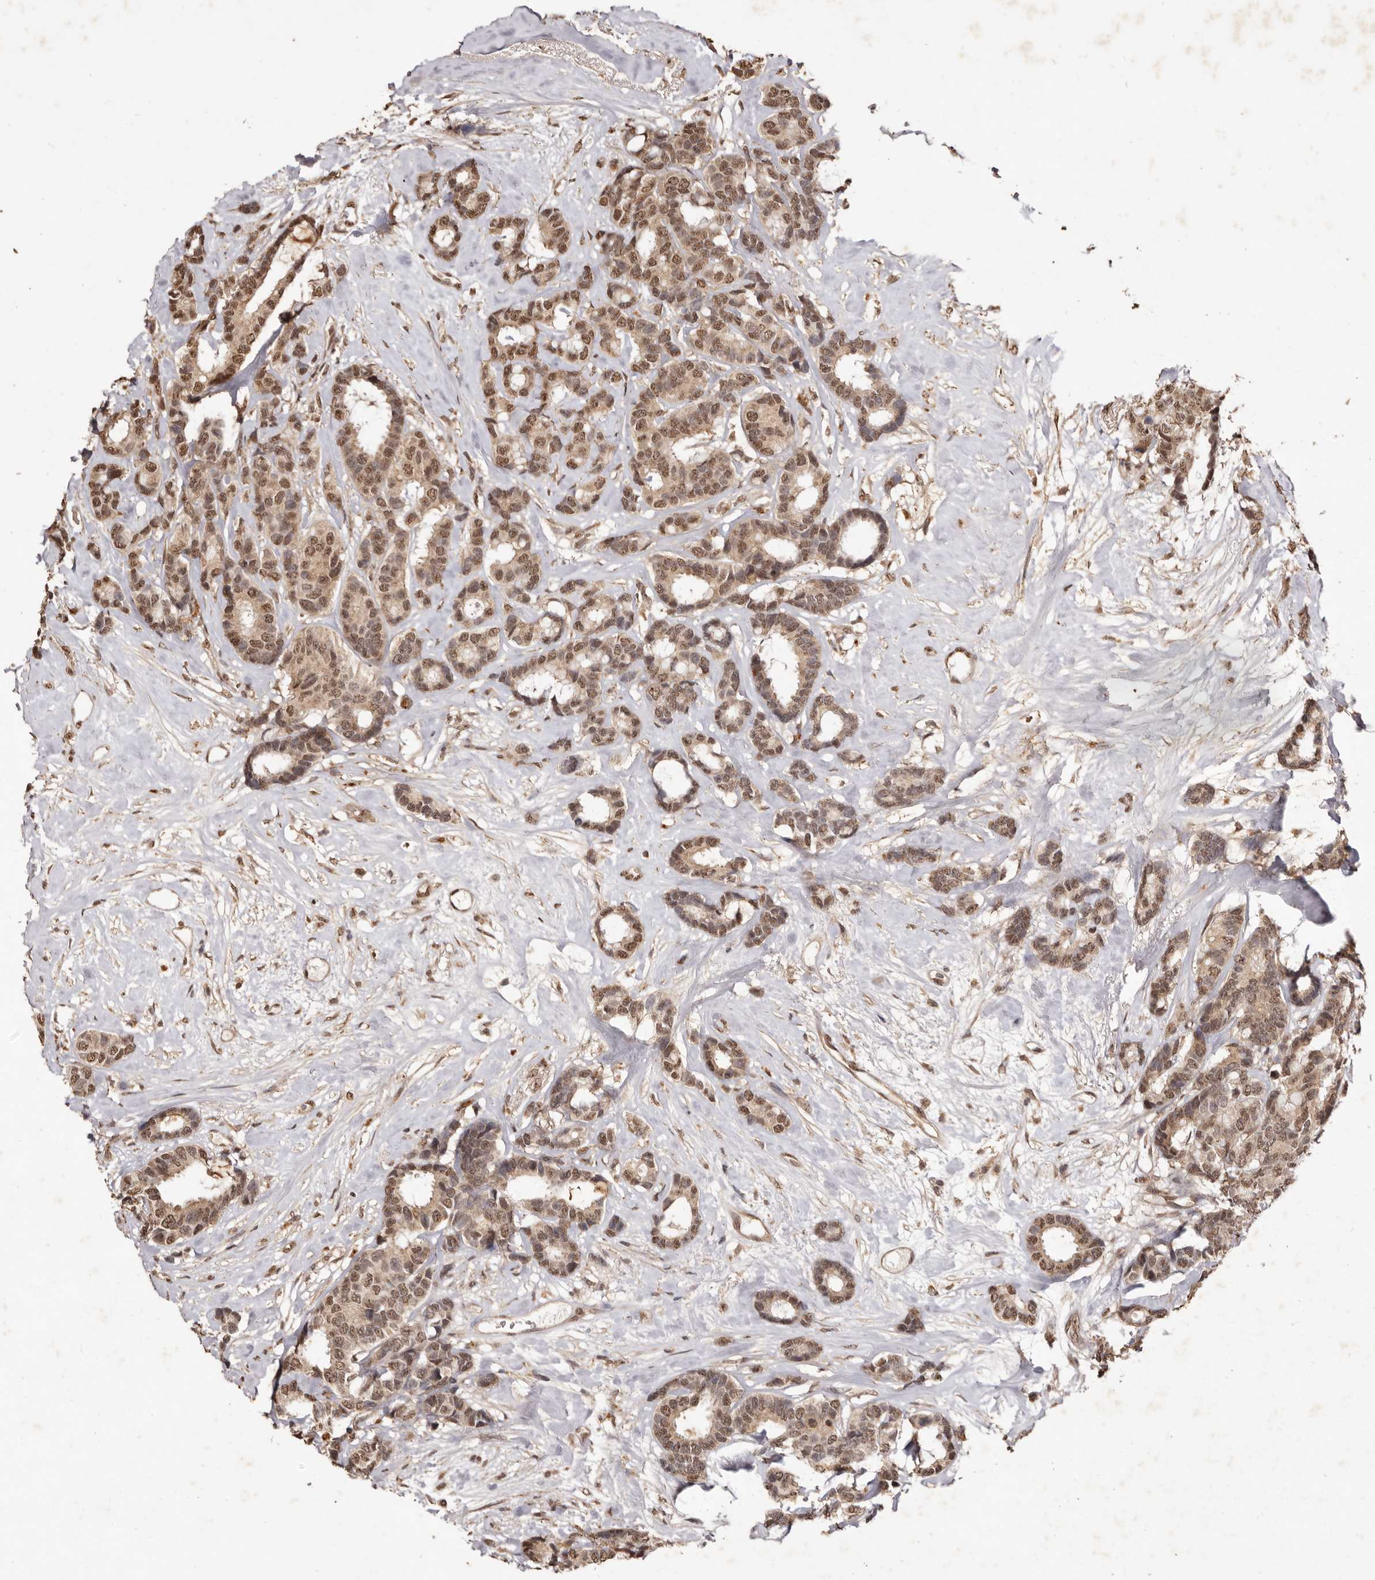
{"staining": {"intensity": "moderate", "quantity": ">75%", "location": "cytoplasmic/membranous,nuclear"}, "tissue": "breast cancer", "cell_type": "Tumor cells", "image_type": "cancer", "snomed": [{"axis": "morphology", "description": "Duct carcinoma"}, {"axis": "topography", "description": "Breast"}], "caption": "IHC staining of intraductal carcinoma (breast), which shows medium levels of moderate cytoplasmic/membranous and nuclear expression in about >75% of tumor cells indicating moderate cytoplasmic/membranous and nuclear protein staining. The staining was performed using DAB (brown) for protein detection and nuclei were counterstained in hematoxylin (blue).", "gene": "NOTCH1", "patient": {"sex": "female", "age": 87}}